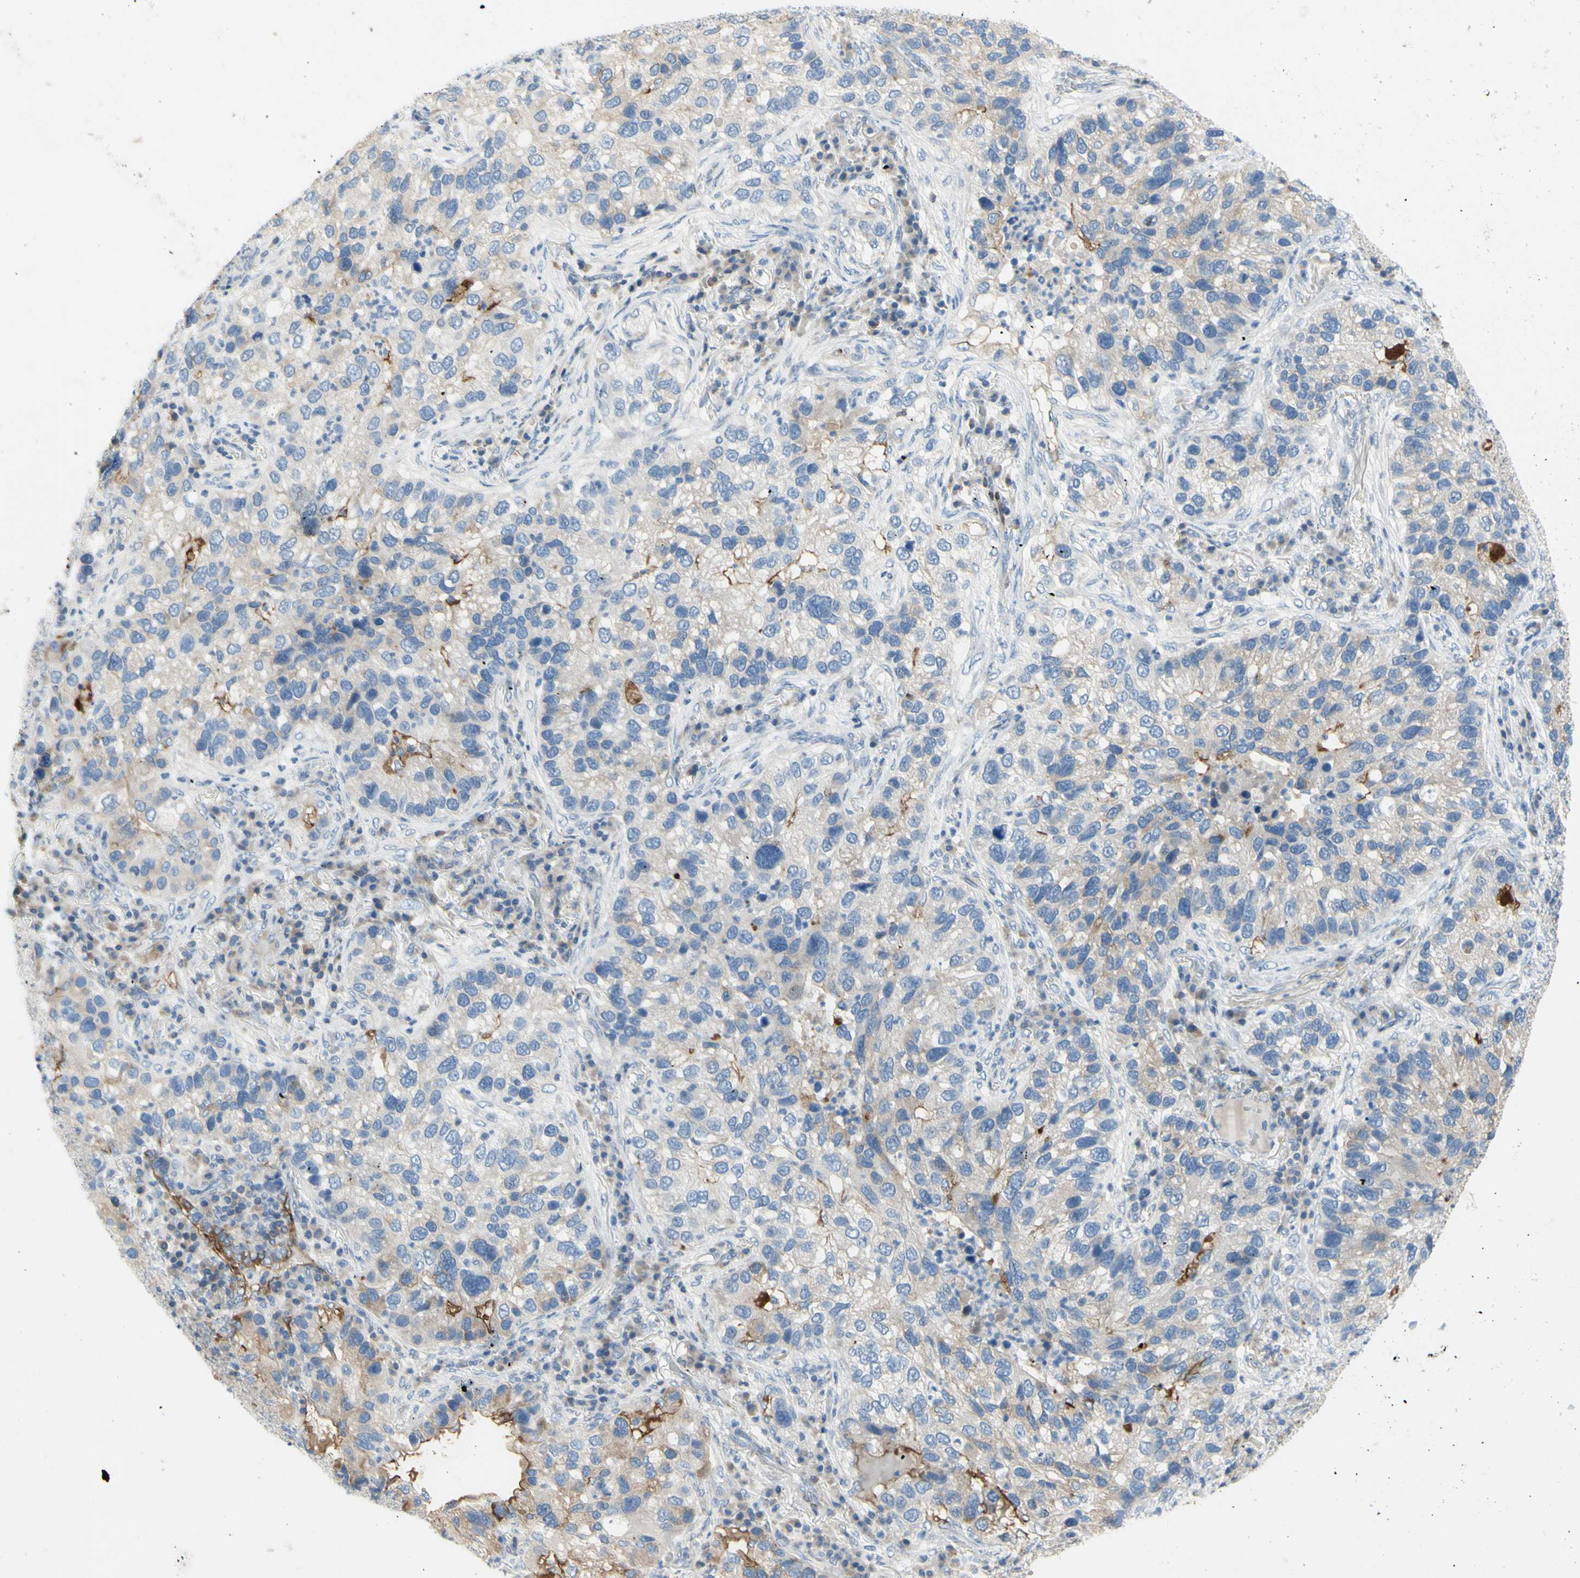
{"staining": {"intensity": "weak", "quantity": ">75%", "location": "cytoplasmic/membranous"}, "tissue": "lung cancer", "cell_type": "Tumor cells", "image_type": "cancer", "snomed": [{"axis": "morphology", "description": "Normal tissue, NOS"}, {"axis": "morphology", "description": "Adenocarcinoma, NOS"}, {"axis": "topography", "description": "Bronchus"}, {"axis": "topography", "description": "Lung"}], "caption": "High-magnification brightfield microscopy of lung cancer (adenocarcinoma) stained with DAB (brown) and counterstained with hematoxylin (blue). tumor cells exhibit weak cytoplasmic/membranous expression is present in about>75% of cells.", "gene": "MUC1", "patient": {"sex": "male", "age": 54}}